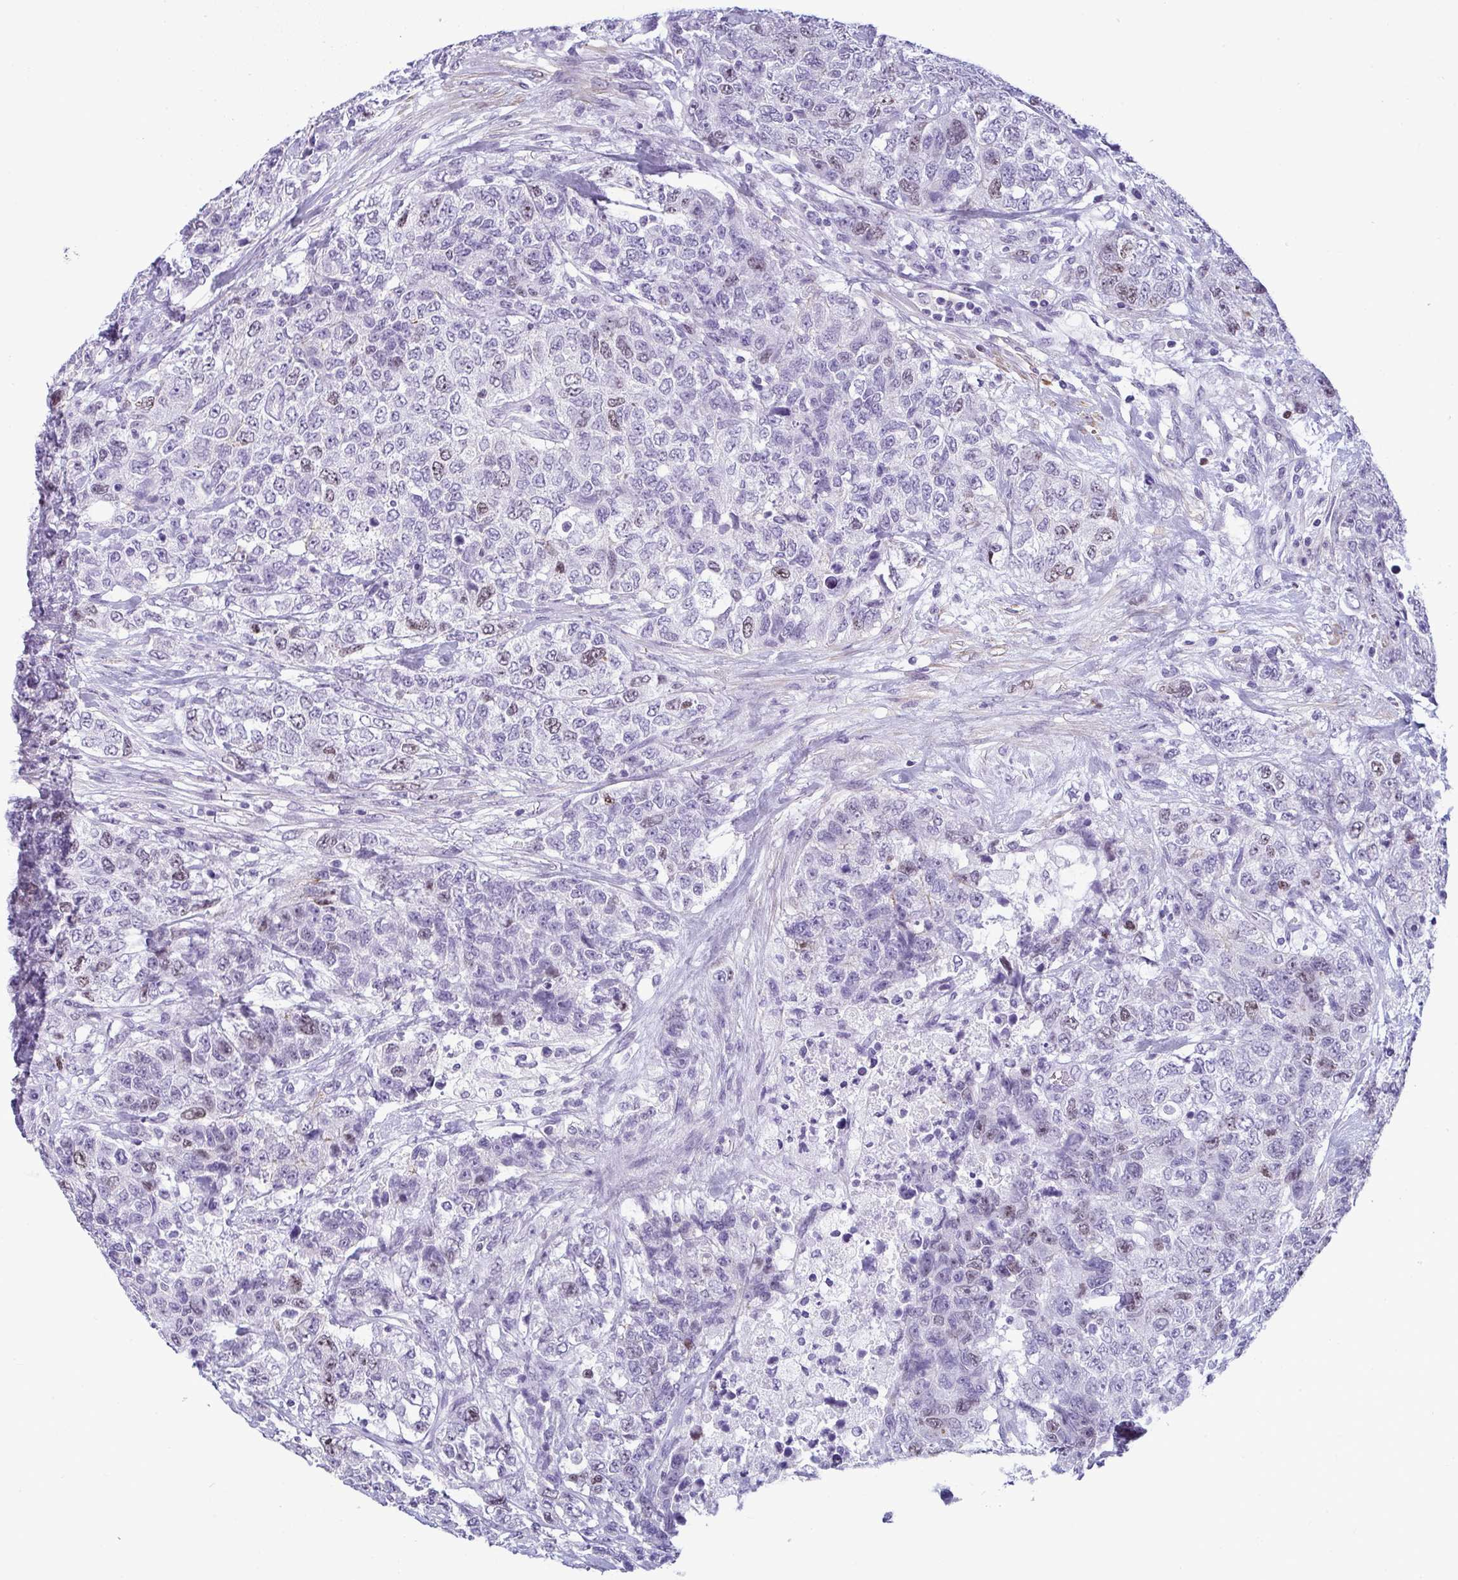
{"staining": {"intensity": "moderate", "quantity": "<25%", "location": "nuclear"}, "tissue": "urothelial cancer", "cell_type": "Tumor cells", "image_type": "cancer", "snomed": [{"axis": "morphology", "description": "Urothelial carcinoma, High grade"}, {"axis": "topography", "description": "Urinary bladder"}], "caption": "Urothelial cancer stained with DAB immunohistochemistry (IHC) reveals low levels of moderate nuclear positivity in about <25% of tumor cells.", "gene": "SUZ12", "patient": {"sex": "female", "age": 78}}